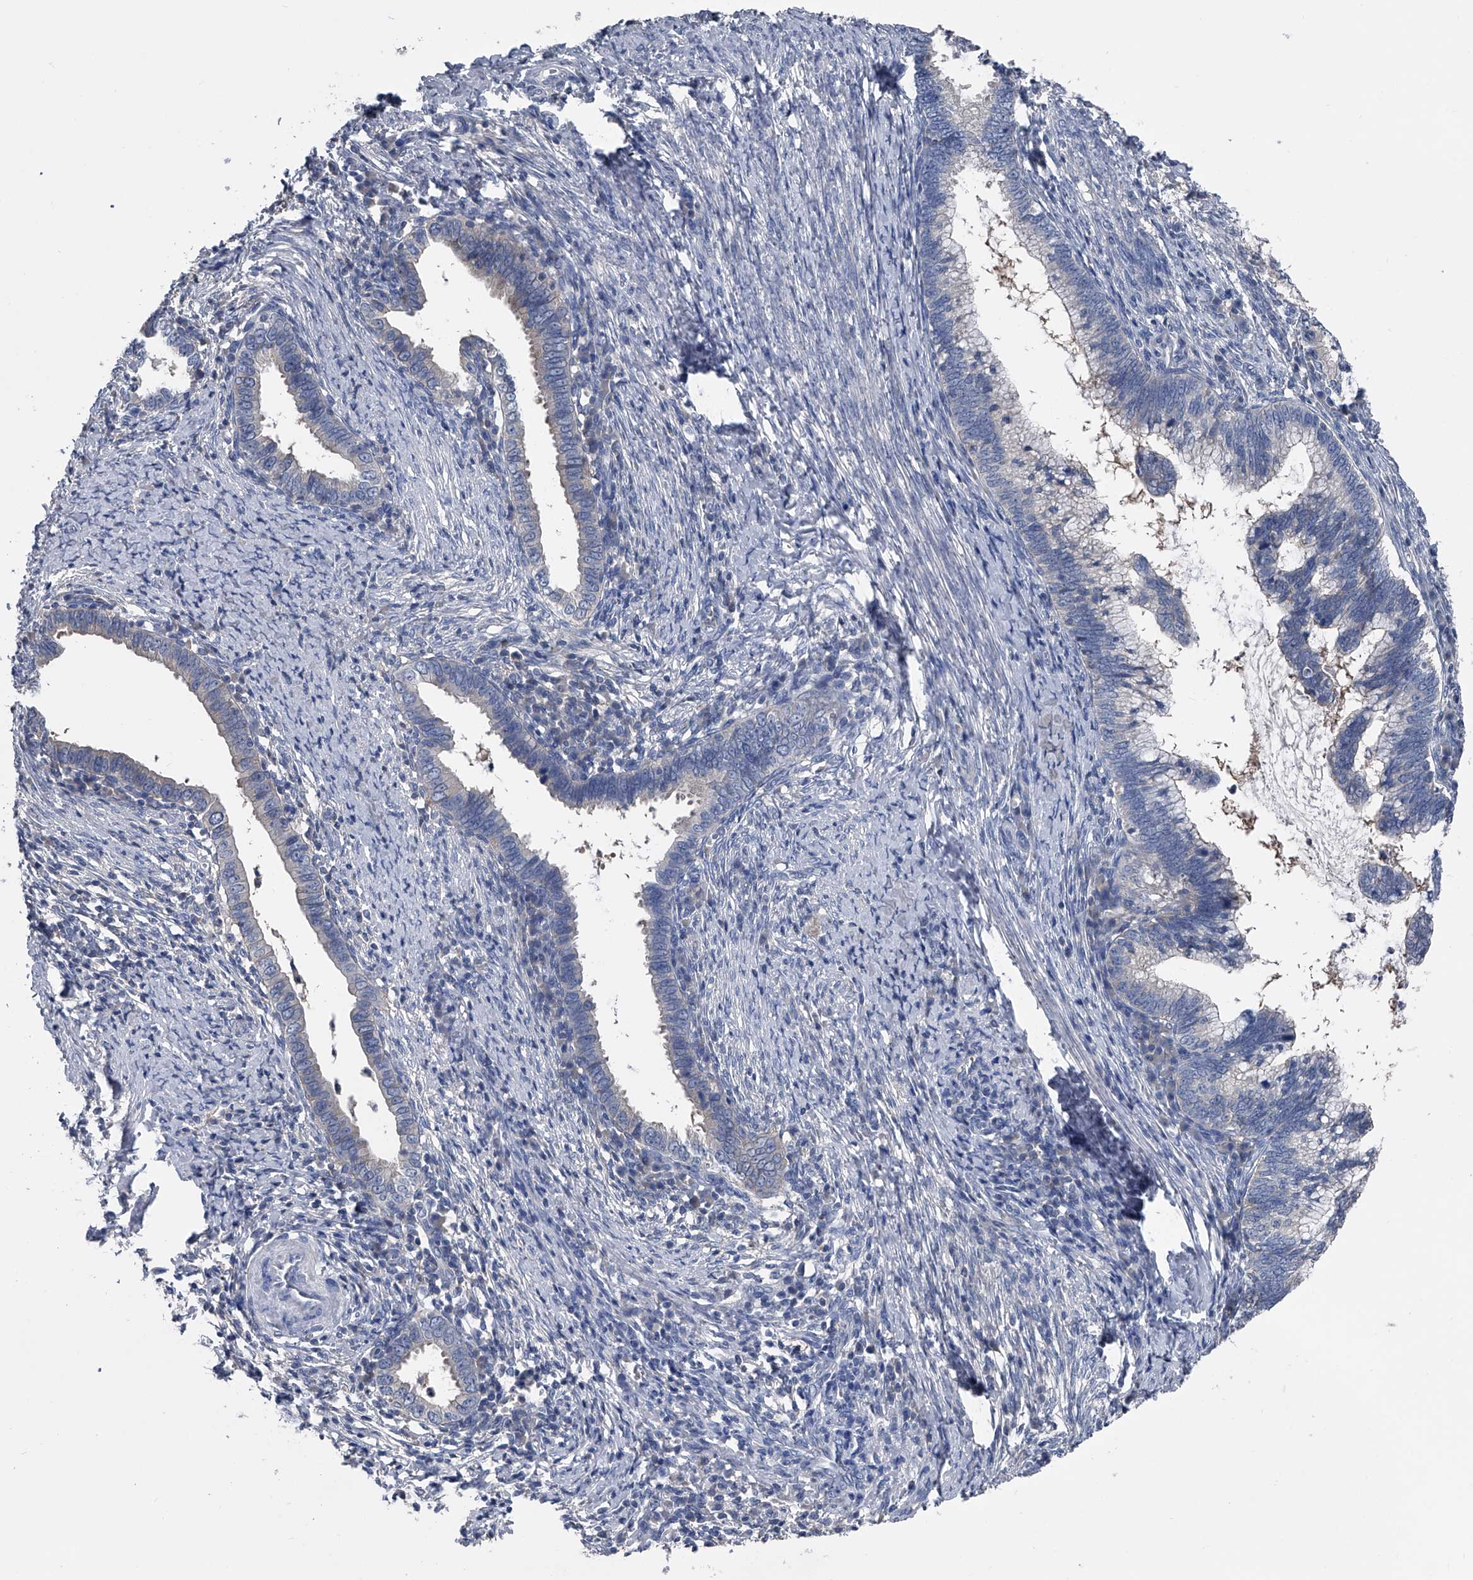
{"staining": {"intensity": "negative", "quantity": "none", "location": "none"}, "tissue": "cervical cancer", "cell_type": "Tumor cells", "image_type": "cancer", "snomed": [{"axis": "morphology", "description": "Adenocarcinoma, NOS"}, {"axis": "topography", "description": "Cervix"}], "caption": "A high-resolution image shows IHC staining of cervical adenocarcinoma, which displays no significant positivity in tumor cells.", "gene": "KIF13A", "patient": {"sex": "female", "age": 36}}